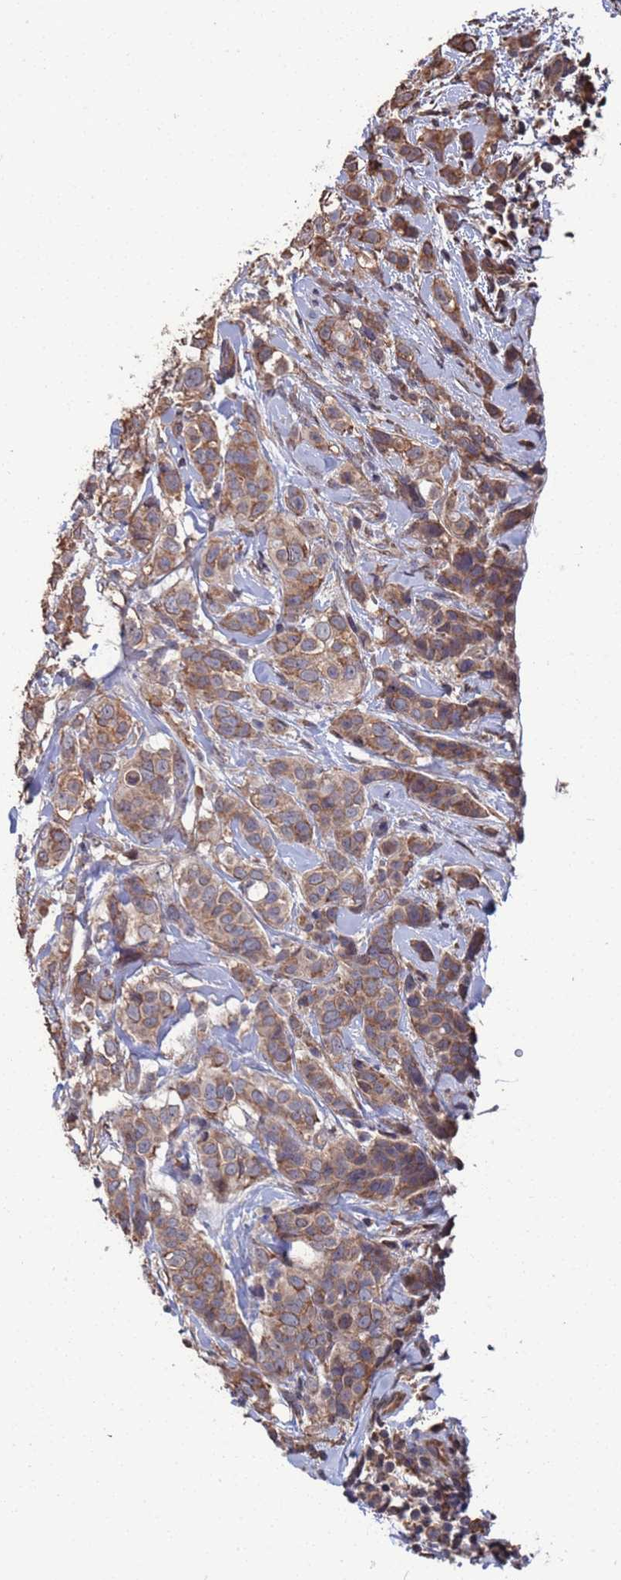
{"staining": {"intensity": "moderate", "quantity": ">75%", "location": "cytoplasmic/membranous"}, "tissue": "breast cancer", "cell_type": "Tumor cells", "image_type": "cancer", "snomed": [{"axis": "morphology", "description": "Lobular carcinoma"}, {"axis": "topography", "description": "Breast"}], "caption": "This image reveals immunohistochemistry (IHC) staining of lobular carcinoma (breast), with medium moderate cytoplasmic/membranous positivity in about >75% of tumor cells.", "gene": "CFAP119", "patient": {"sex": "female", "age": 51}}